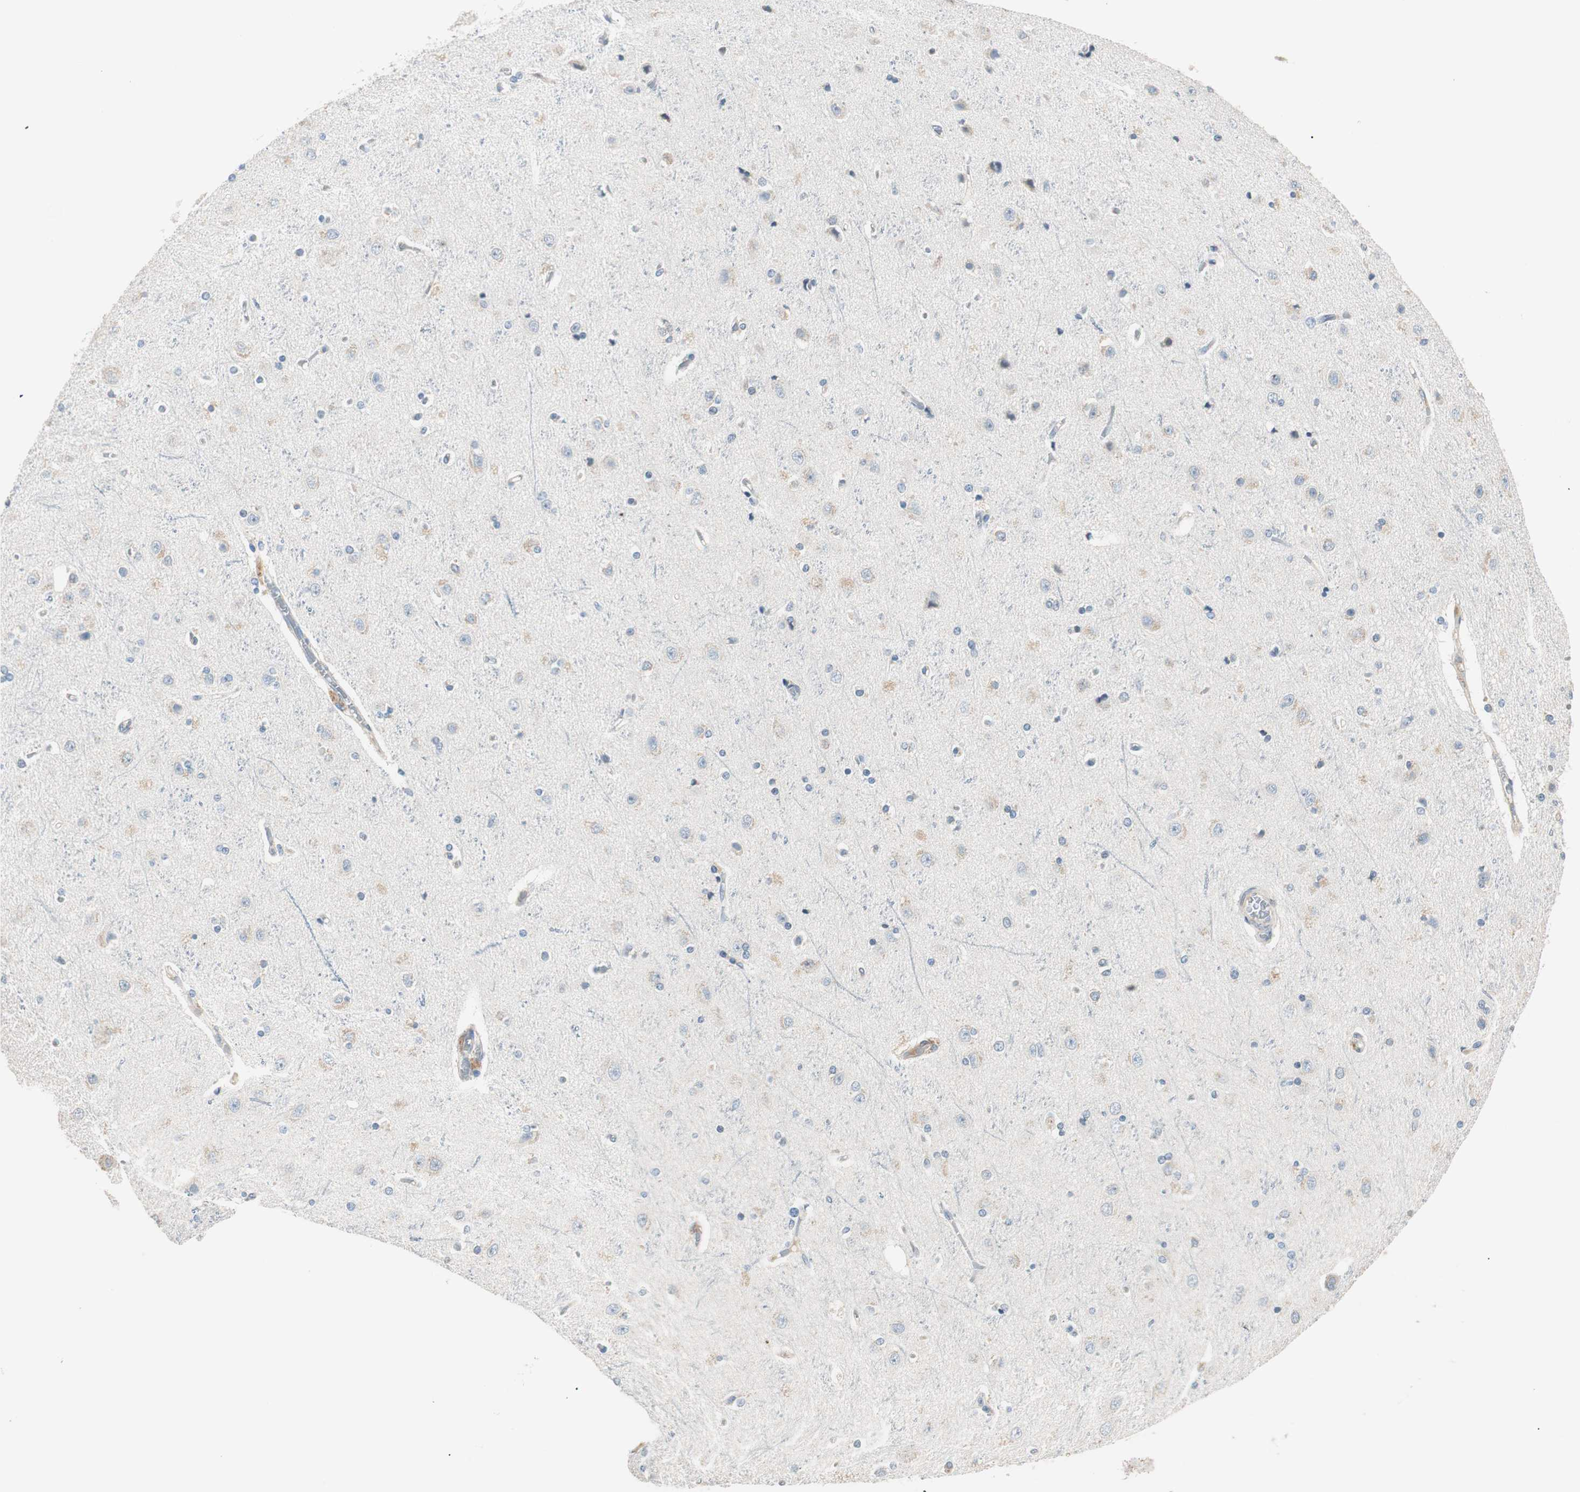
{"staining": {"intensity": "weak", "quantity": "25%-75%", "location": "cytoplasmic/membranous"}, "tissue": "cerebral cortex", "cell_type": "Endothelial cells", "image_type": "normal", "snomed": [{"axis": "morphology", "description": "Normal tissue, NOS"}, {"axis": "topography", "description": "Cerebral cortex"}], "caption": "This histopathology image exhibits IHC staining of normal cerebral cortex, with low weak cytoplasmic/membranous expression in approximately 25%-75% of endothelial cells.", "gene": "RAD54B", "patient": {"sex": "female", "age": 54}}